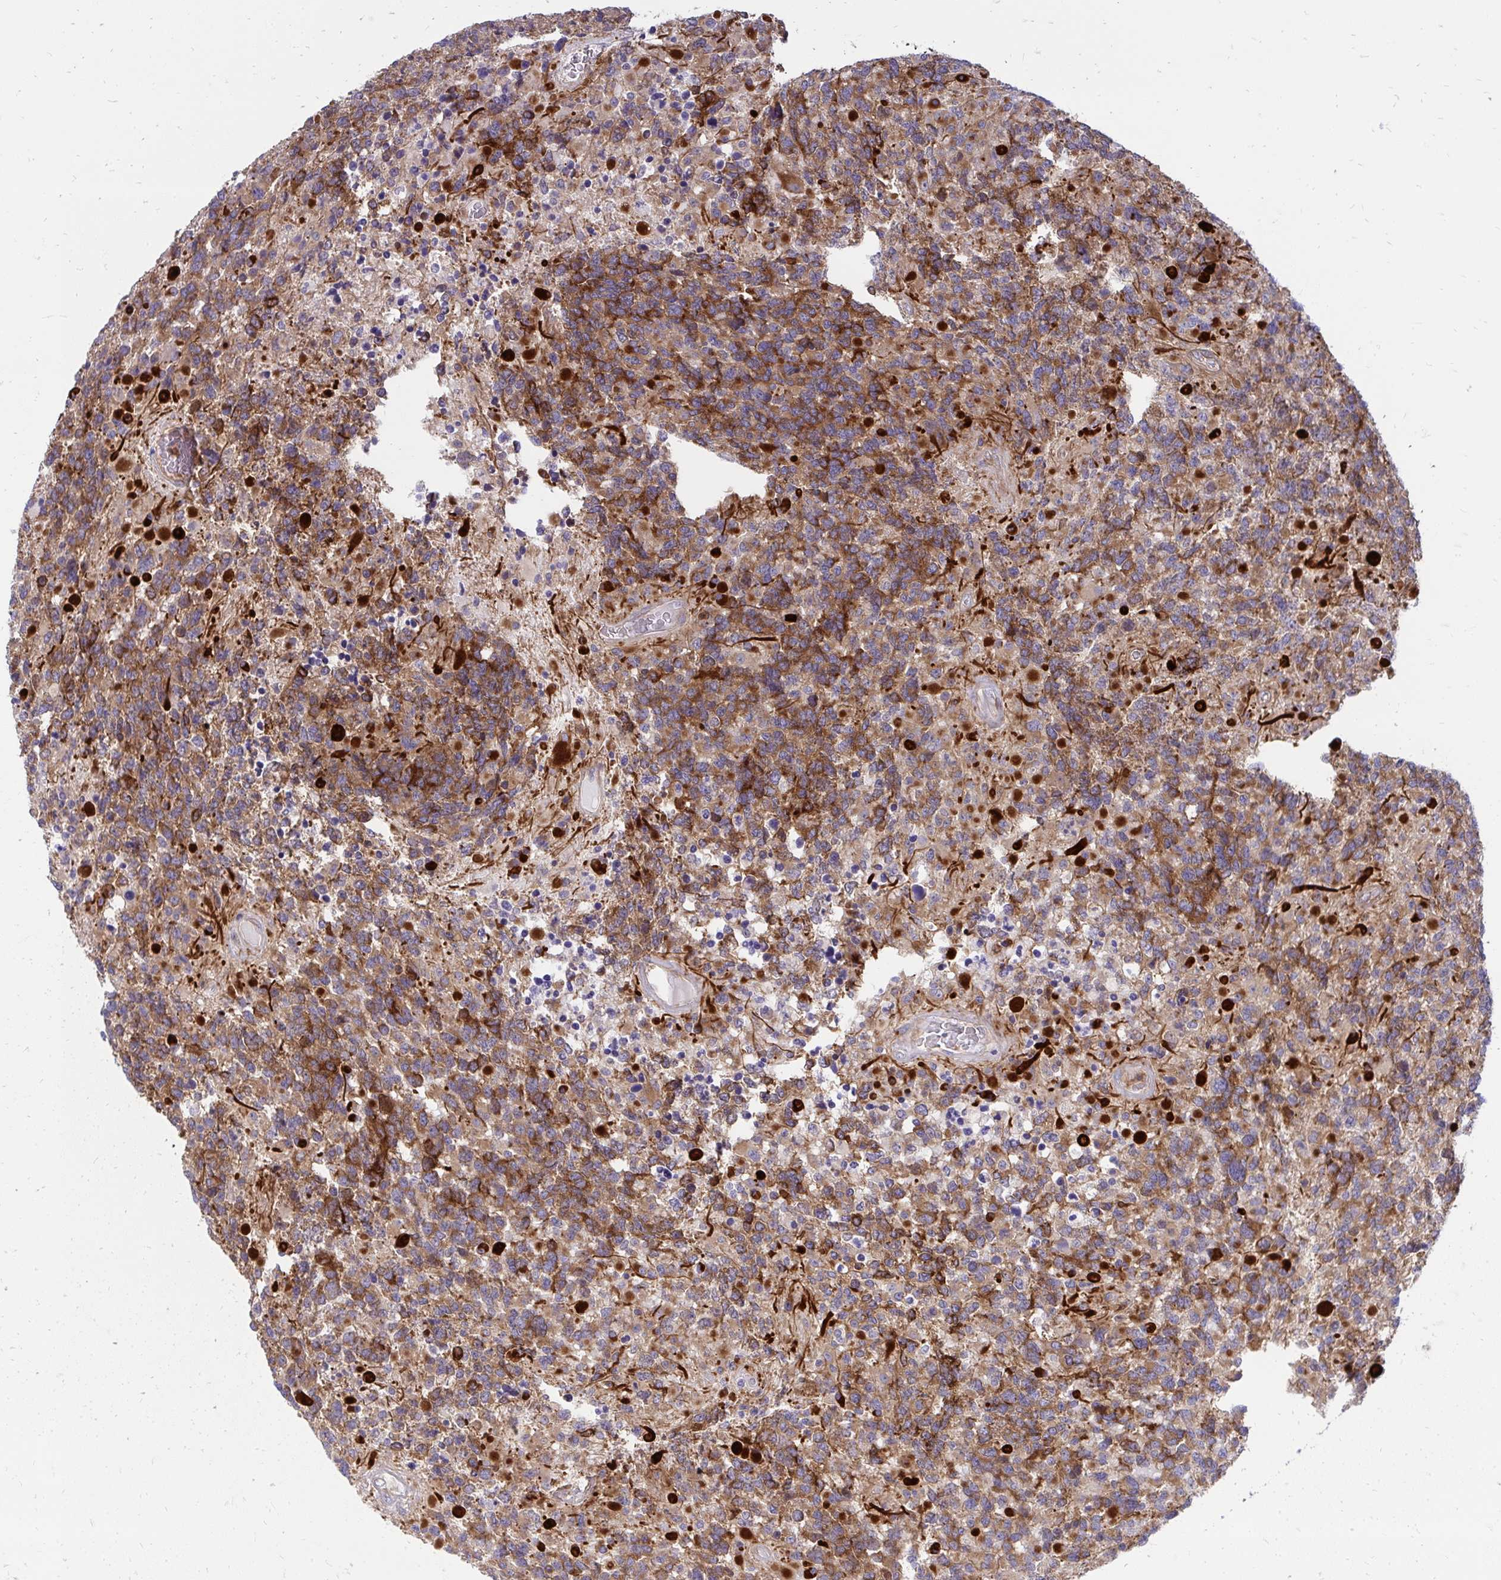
{"staining": {"intensity": "strong", "quantity": ">75%", "location": "cytoplasmic/membranous"}, "tissue": "glioma", "cell_type": "Tumor cells", "image_type": "cancer", "snomed": [{"axis": "morphology", "description": "Glioma, malignant, High grade"}, {"axis": "topography", "description": "Brain"}], "caption": "IHC (DAB) staining of malignant high-grade glioma displays strong cytoplasmic/membranous protein expression in about >75% of tumor cells. (Stains: DAB in brown, nuclei in blue, Microscopy: brightfield microscopy at high magnification).", "gene": "ASAP1", "patient": {"sex": "female", "age": 40}}